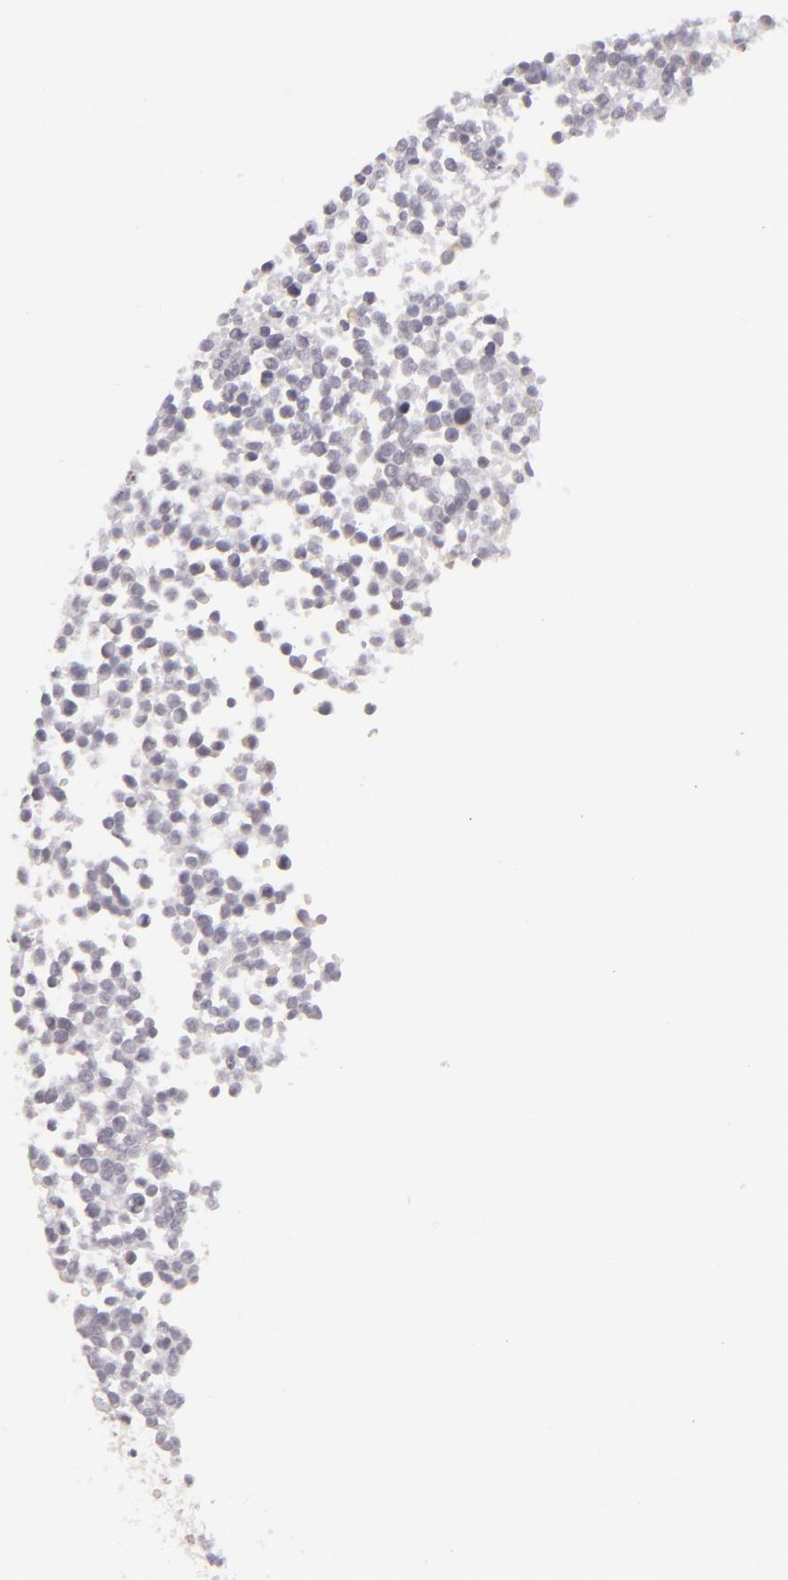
{"staining": {"intensity": "negative", "quantity": "none", "location": "none"}, "tissue": "glioma", "cell_type": "Tumor cells", "image_type": "cancer", "snomed": [{"axis": "morphology", "description": "Glioma, malignant, High grade"}, {"axis": "topography", "description": "Brain"}], "caption": "Tumor cells show no significant expression in glioma.", "gene": "APOBEC3G", "patient": {"sex": "male", "age": 66}}